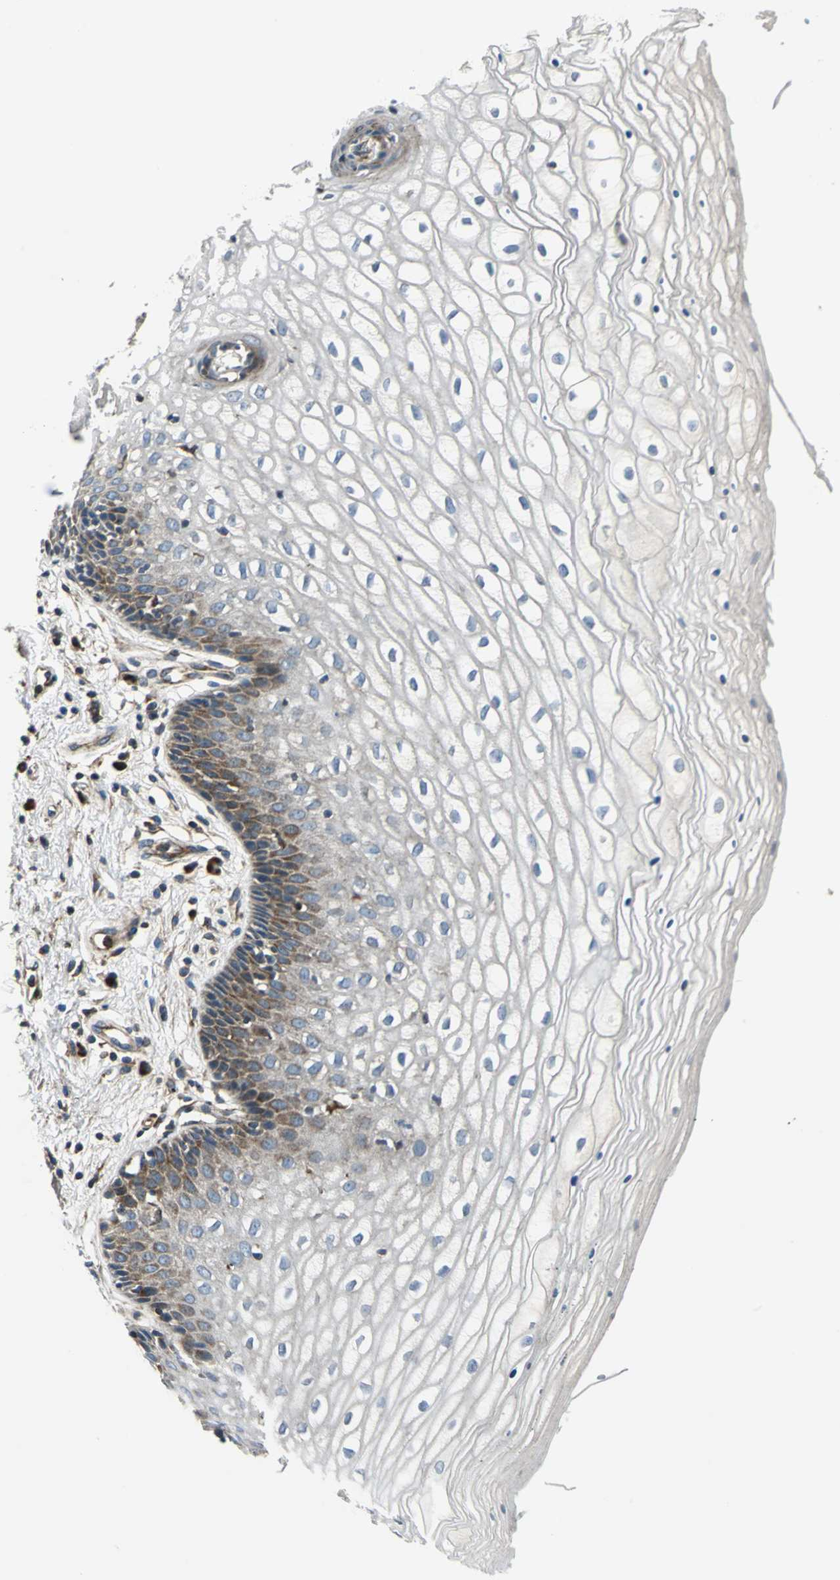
{"staining": {"intensity": "moderate", "quantity": "25%-75%", "location": "cytoplasmic/membranous"}, "tissue": "vagina", "cell_type": "Squamous epithelial cells", "image_type": "normal", "snomed": [{"axis": "morphology", "description": "Normal tissue, NOS"}, {"axis": "topography", "description": "Vagina"}], "caption": "DAB immunohistochemical staining of normal vagina reveals moderate cytoplasmic/membranous protein staining in about 25%-75% of squamous epithelial cells.", "gene": "HTATIP2", "patient": {"sex": "female", "age": 34}}